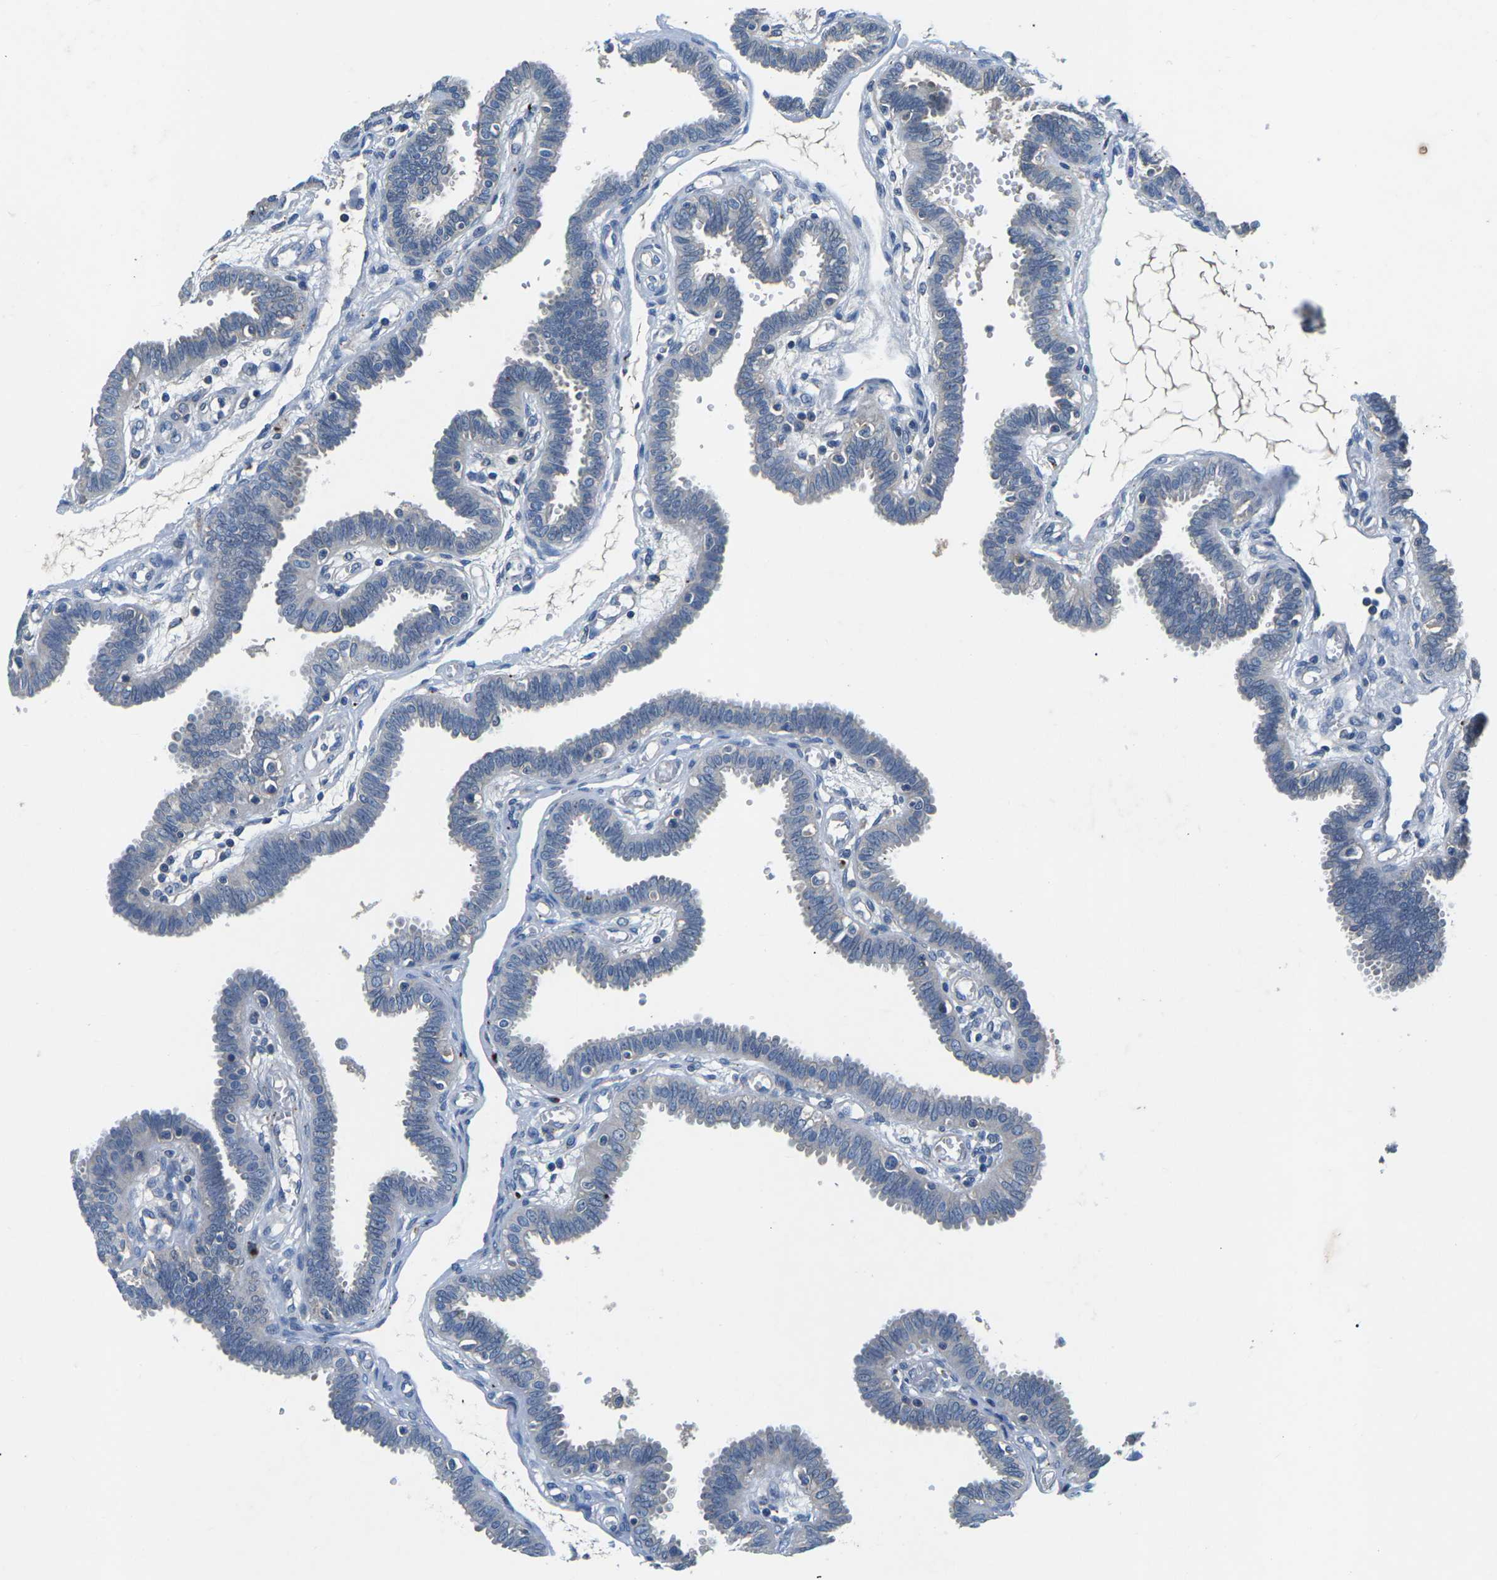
{"staining": {"intensity": "weak", "quantity": "25%-75%", "location": "cytoplasmic/membranous"}, "tissue": "fallopian tube", "cell_type": "Glandular cells", "image_type": "normal", "snomed": [{"axis": "morphology", "description": "Normal tissue, NOS"}, {"axis": "topography", "description": "Fallopian tube"}], "caption": "A brown stain labels weak cytoplasmic/membranous expression of a protein in glandular cells of unremarkable fallopian tube. (DAB IHC with brightfield microscopy, high magnification).", "gene": "PDCD6IP", "patient": {"sex": "female", "age": 32}}